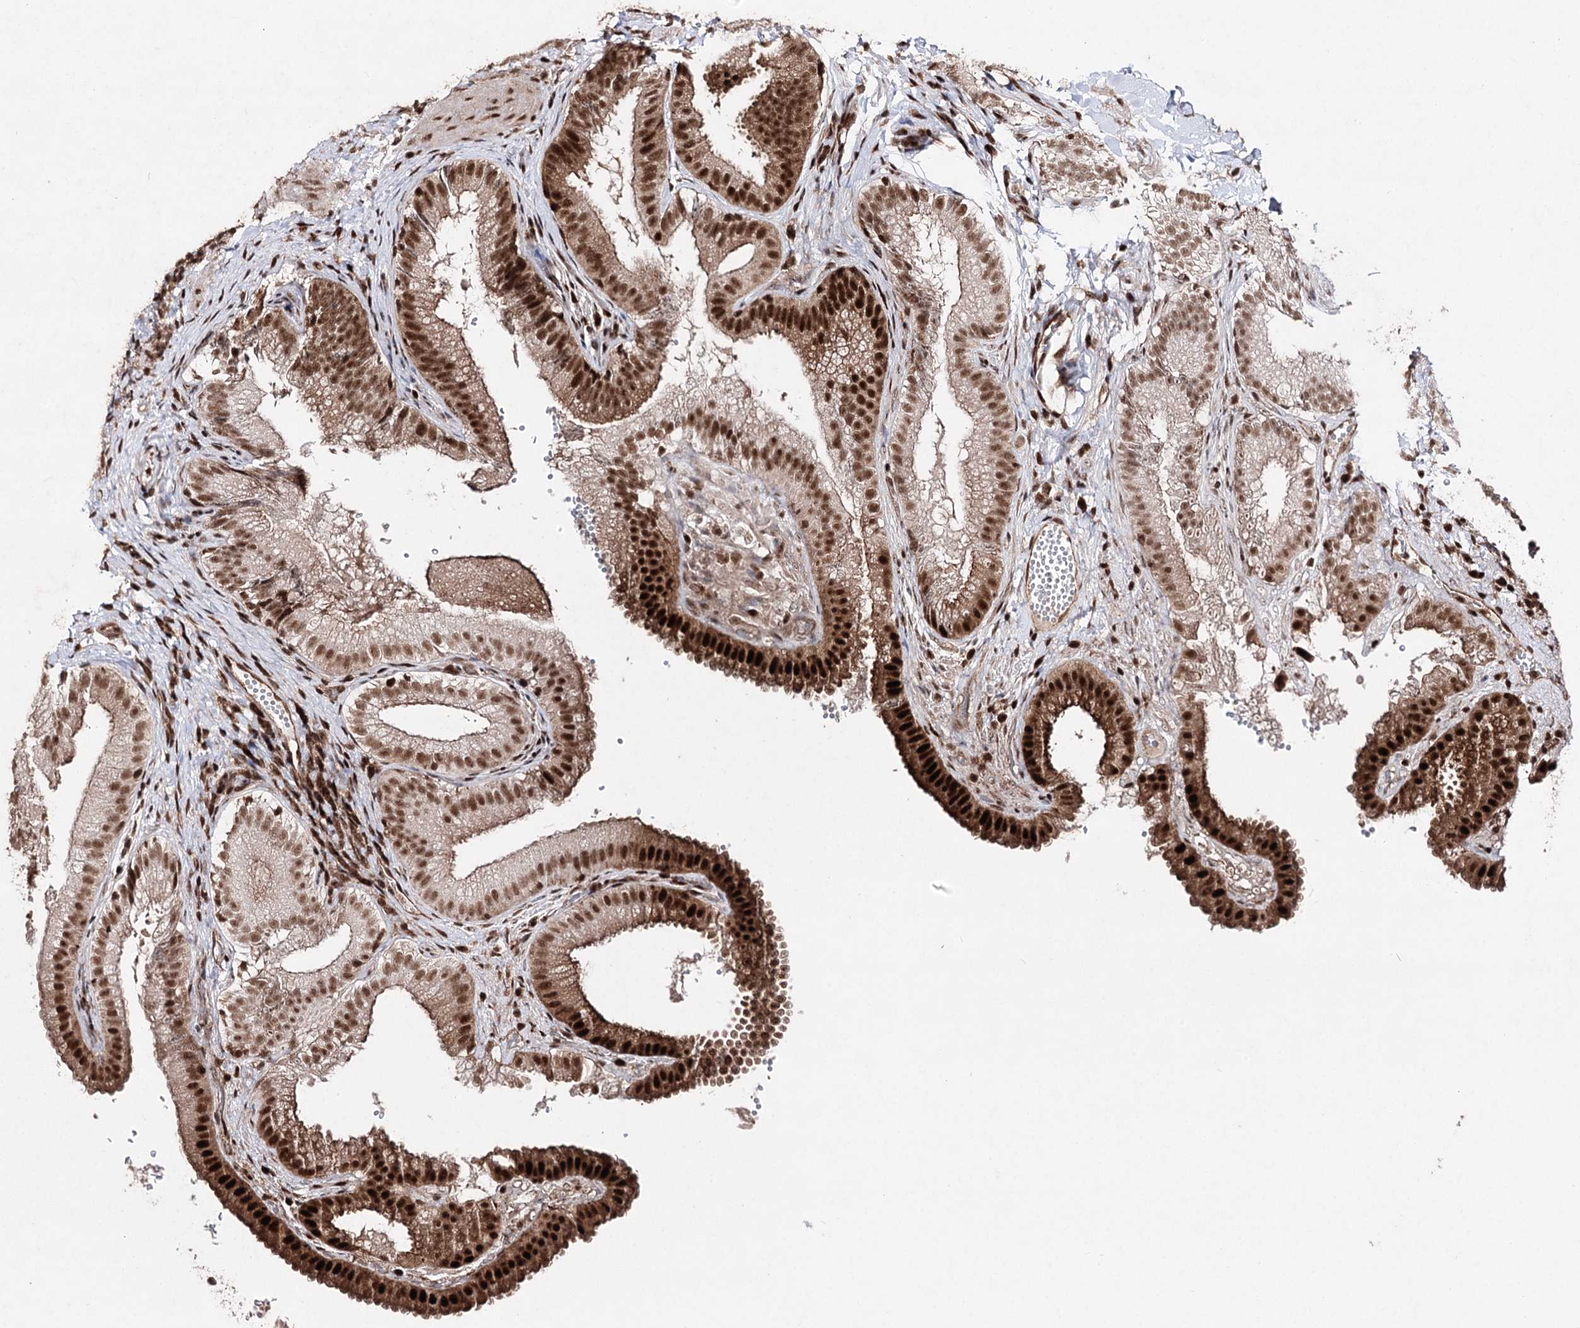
{"staining": {"intensity": "strong", "quantity": ">75%", "location": "cytoplasmic/membranous,nuclear"}, "tissue": "gallbladder", "cell_type": "Glandular cells", "image_type": "normal", "snomed": [{"axis": "morphology", "description": "Normal tissue, NOS"}, {"axis": "topography", "description": "Gallbladder"}], "caption": "Glandular cells reveal strong cytoplasmic/membranous,nuclear expression in about >75% of cells in benign gallbladder.", "gene": "PDCD4", "patient": {"sex": "female", "age": 30}}